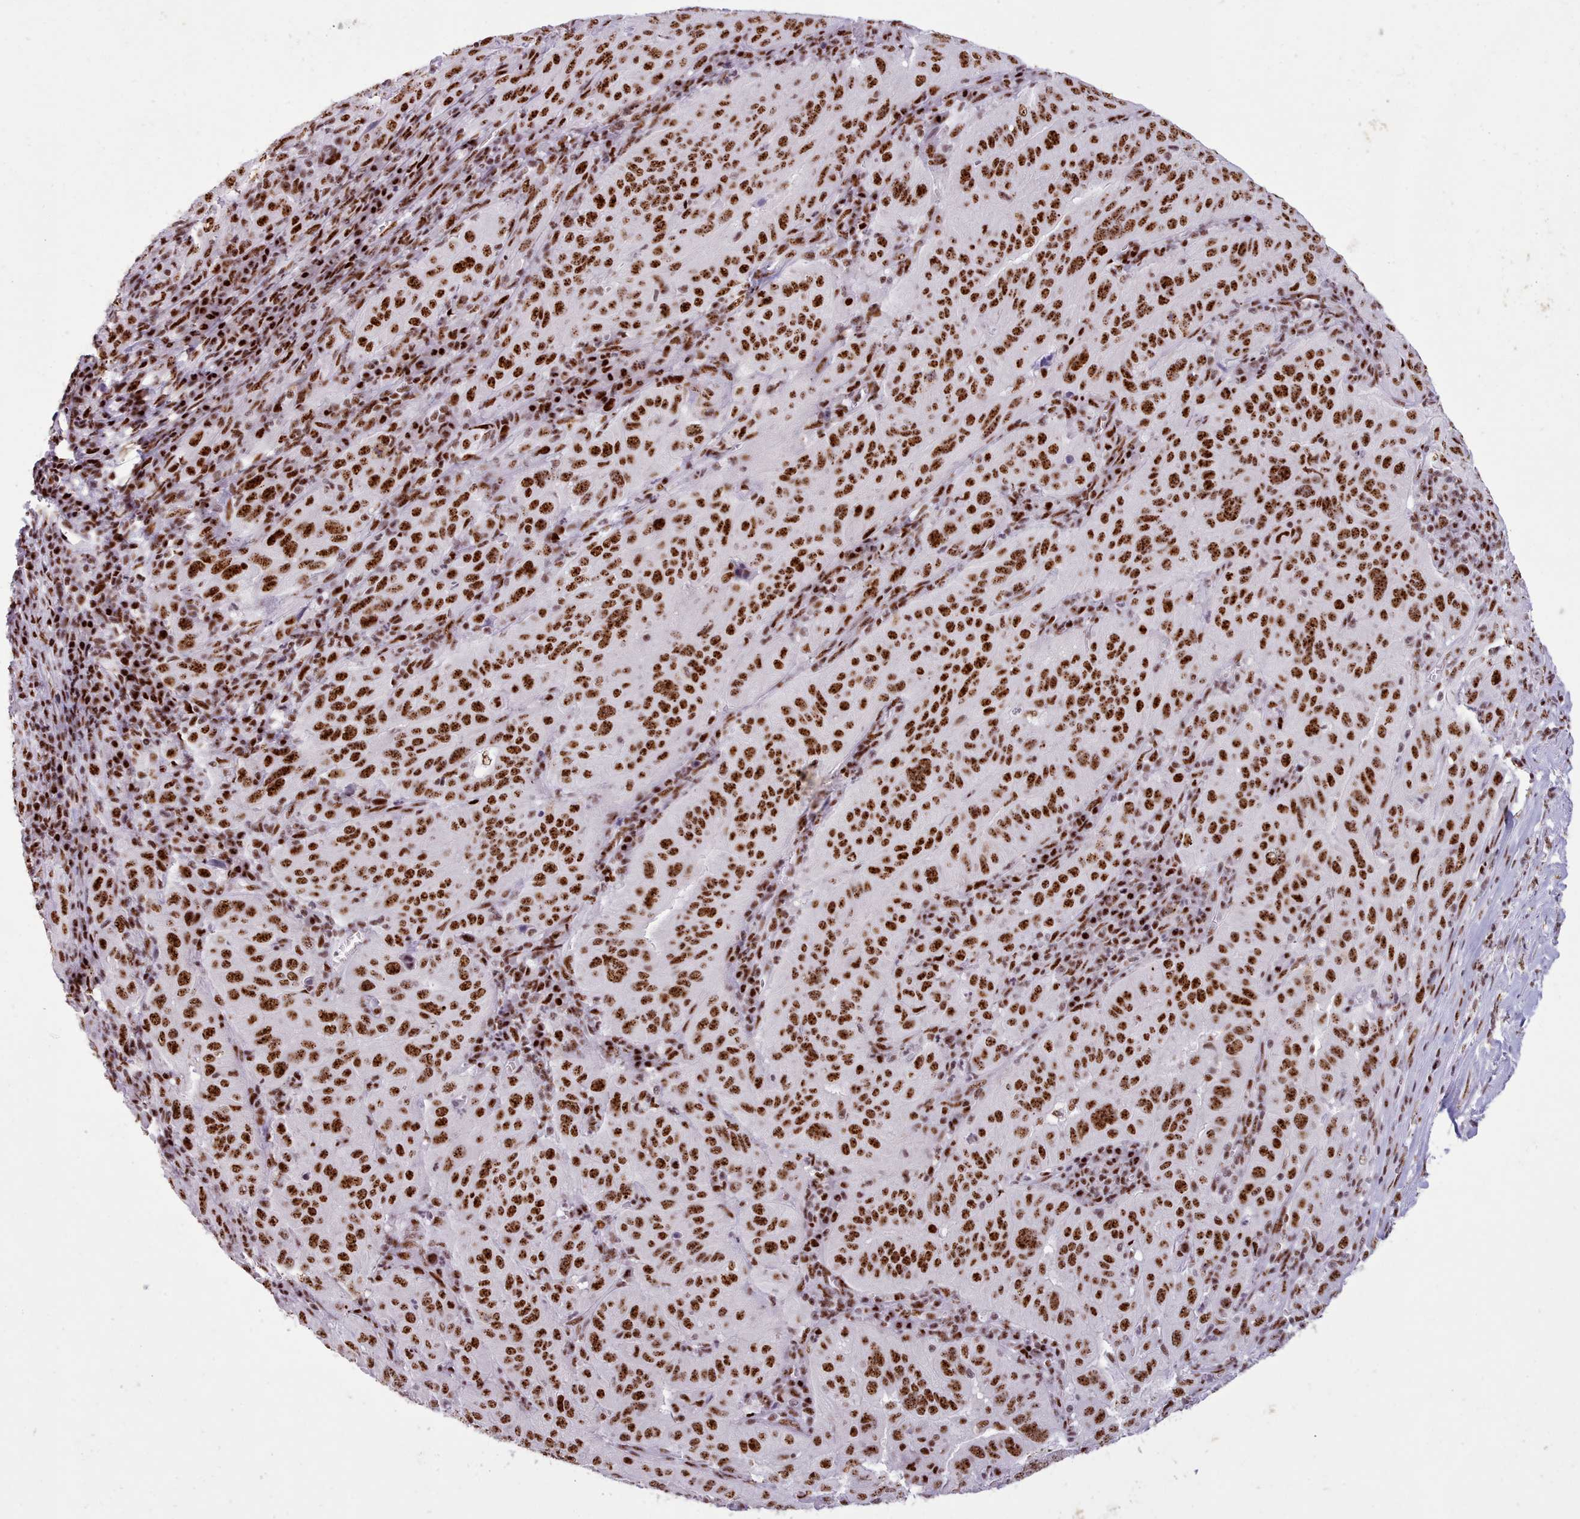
{"staining": {"intensity": "strong", "quantity": ">75%", "location": "nuclear"}, "tissue": "pancreatic cancer", "cell_type": "Tumor cells", "image_type": "cancer", "snomed": [{"axis": "morphology", "description": "Adenocarcinoma, NOS"}, {"axis": "topography", "description": "Pancreas"}], "caption": "Human pancreatic cancer (adenocarcinoma) stained with a protein marker displays strong staining in tumor cells.", "gene": "TMEM35B", "patient": {"sex": "male", "age": 63}}